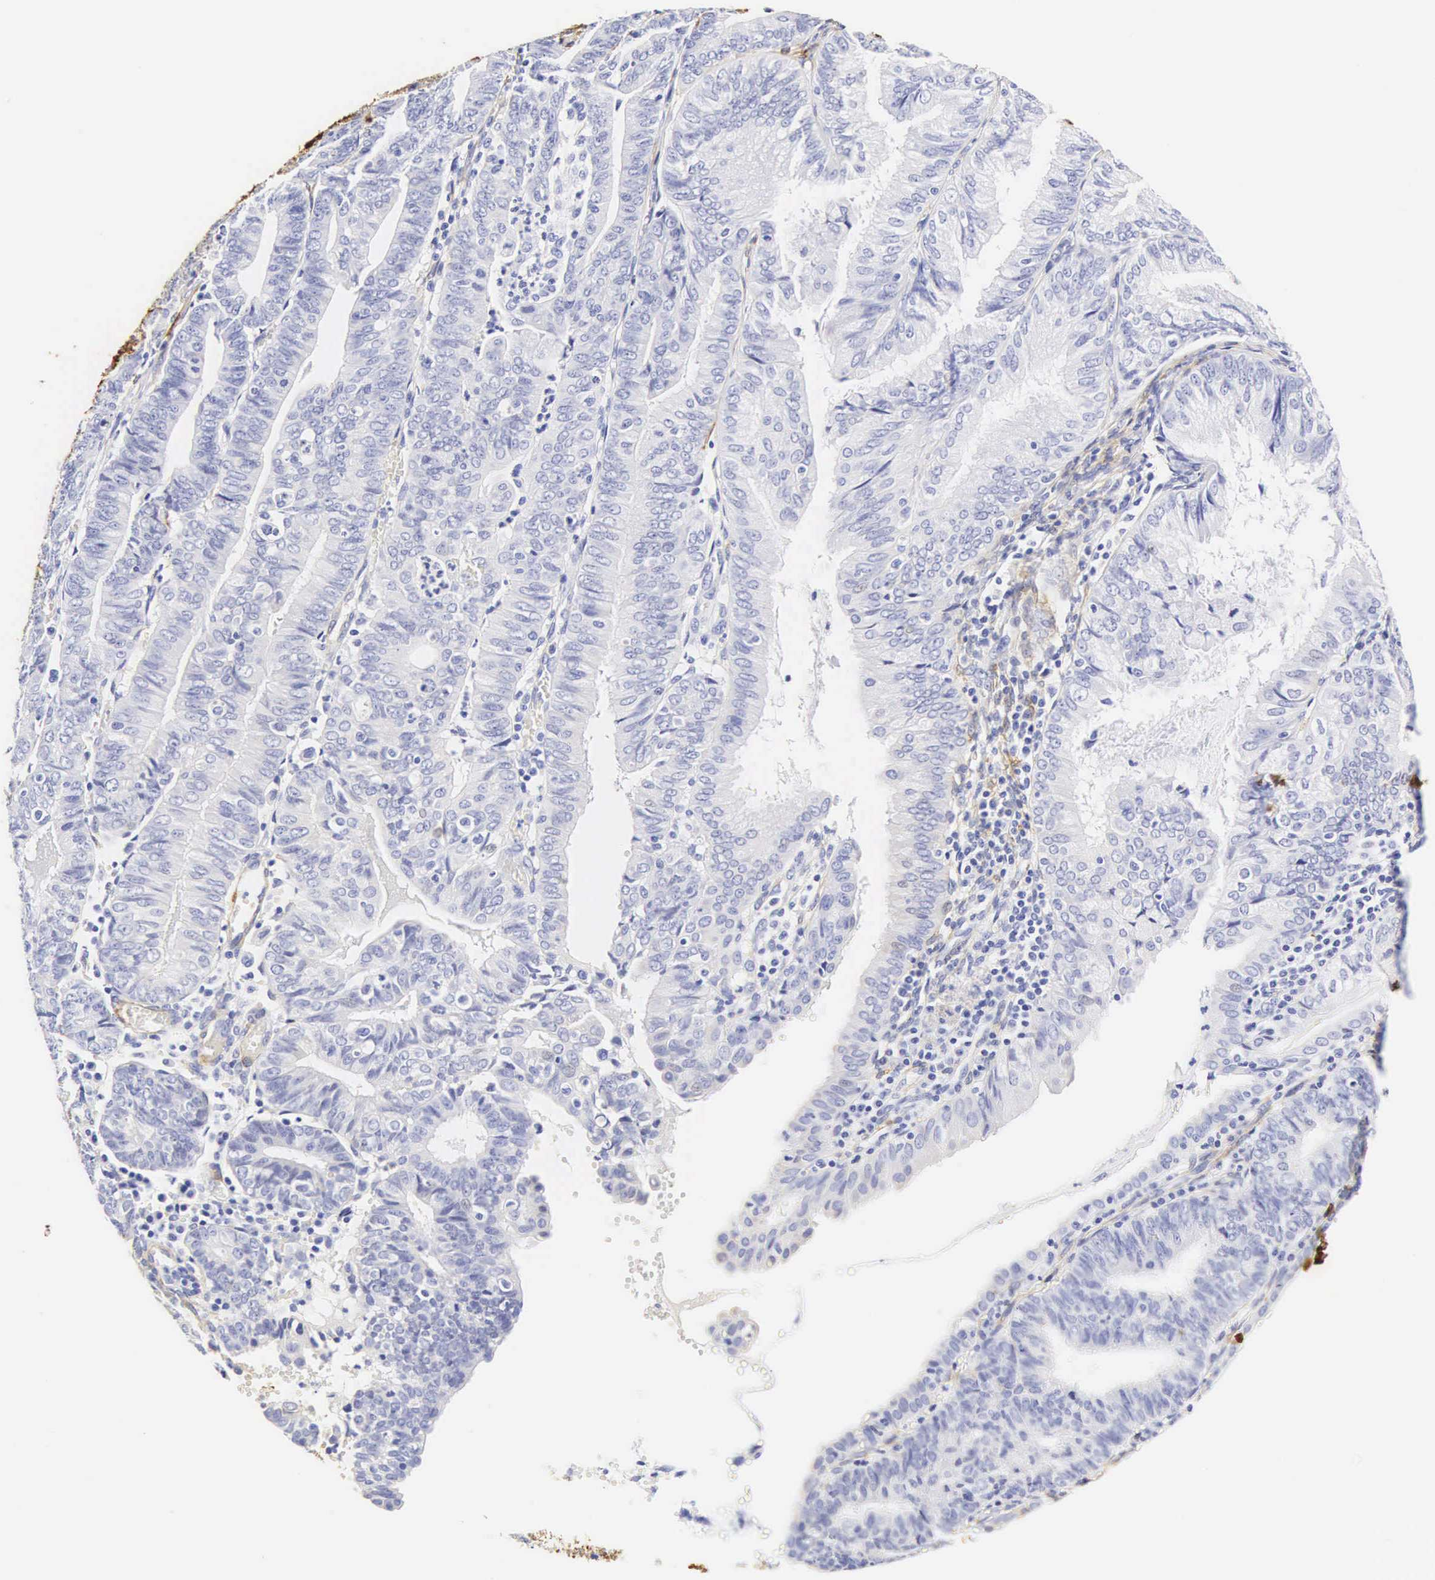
{"staining": {"intensity": "negative", "quantity": "none", "location": "none"}, "tissue": "endometrial cancer", "cell_type": "Tumor cells", "image_type": "cancer", "snomed": [{"axis": "morphology", "description": "Adenocarcinoma, NOS"}, {"axis": "topography", "description": "Endometrium"}], "caption": "Endometrial cancer stained for a protein using immunohistochemistry (IHC) exhibits no staining tumor cells.", "gene": "CNN1", "patient": {"sex": "female", "age": 66}}